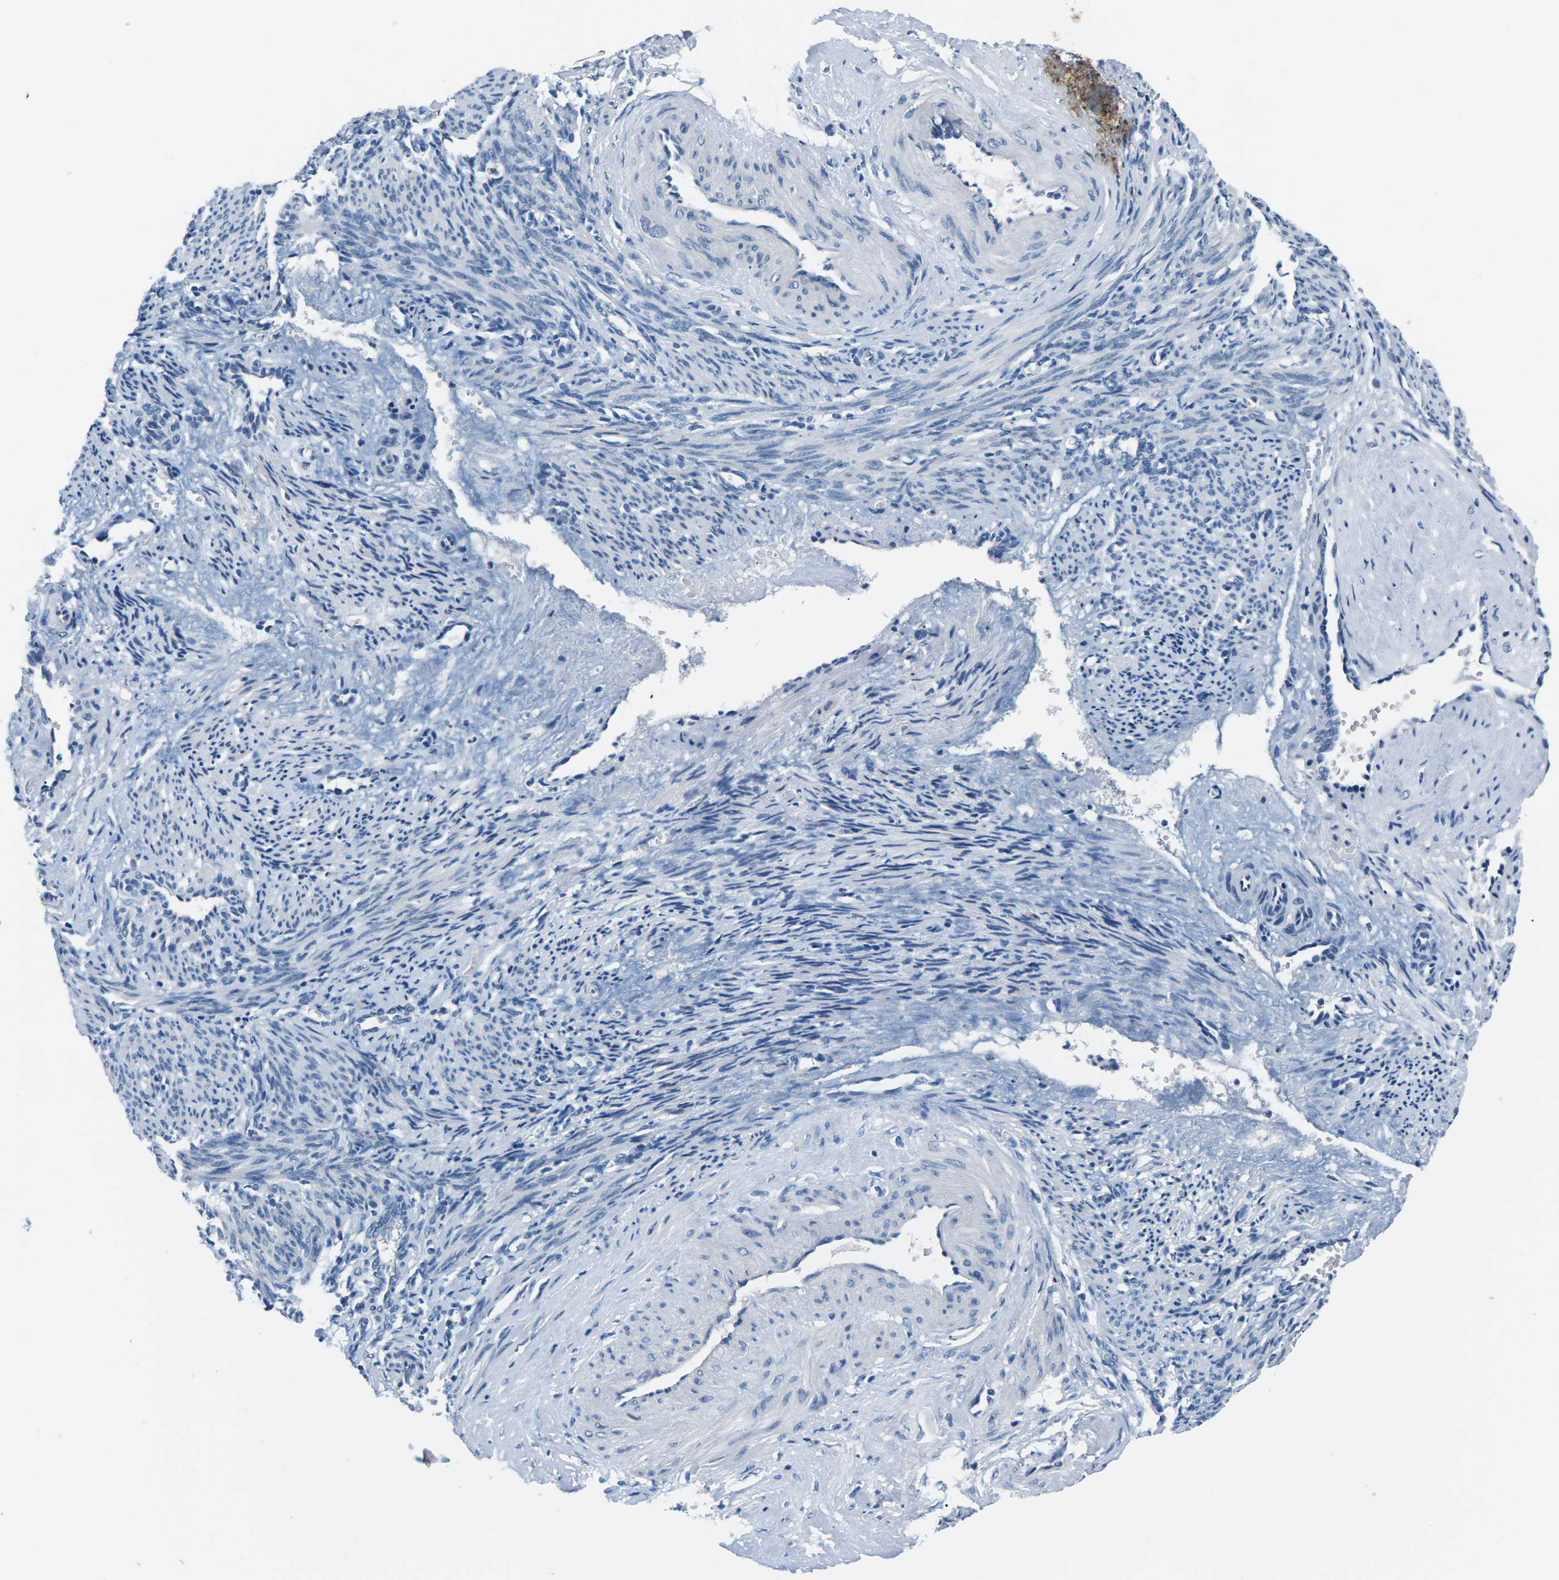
{"staining": {"intensity": "negative", "quantity": "none", "location": "none"}, "tissue": "smooth muscle", "cell_type": "Smooth muscle cells", "image_type": "normal", "snomed": [{"axis": "morphology", "description": "Normal tissue, NOS"}, {"axis": "topography", "description": "Endometrium"}], "caption": "The immunohistochemistry (IHC) micrograph has no significant positivity in smooth muscle cells of smooth muscle. (DAB (3,3'-diaminobenzidine) IHC, high magnification).", "gene": "UMOD", "patient": {"sex": "female", "age": 33}}